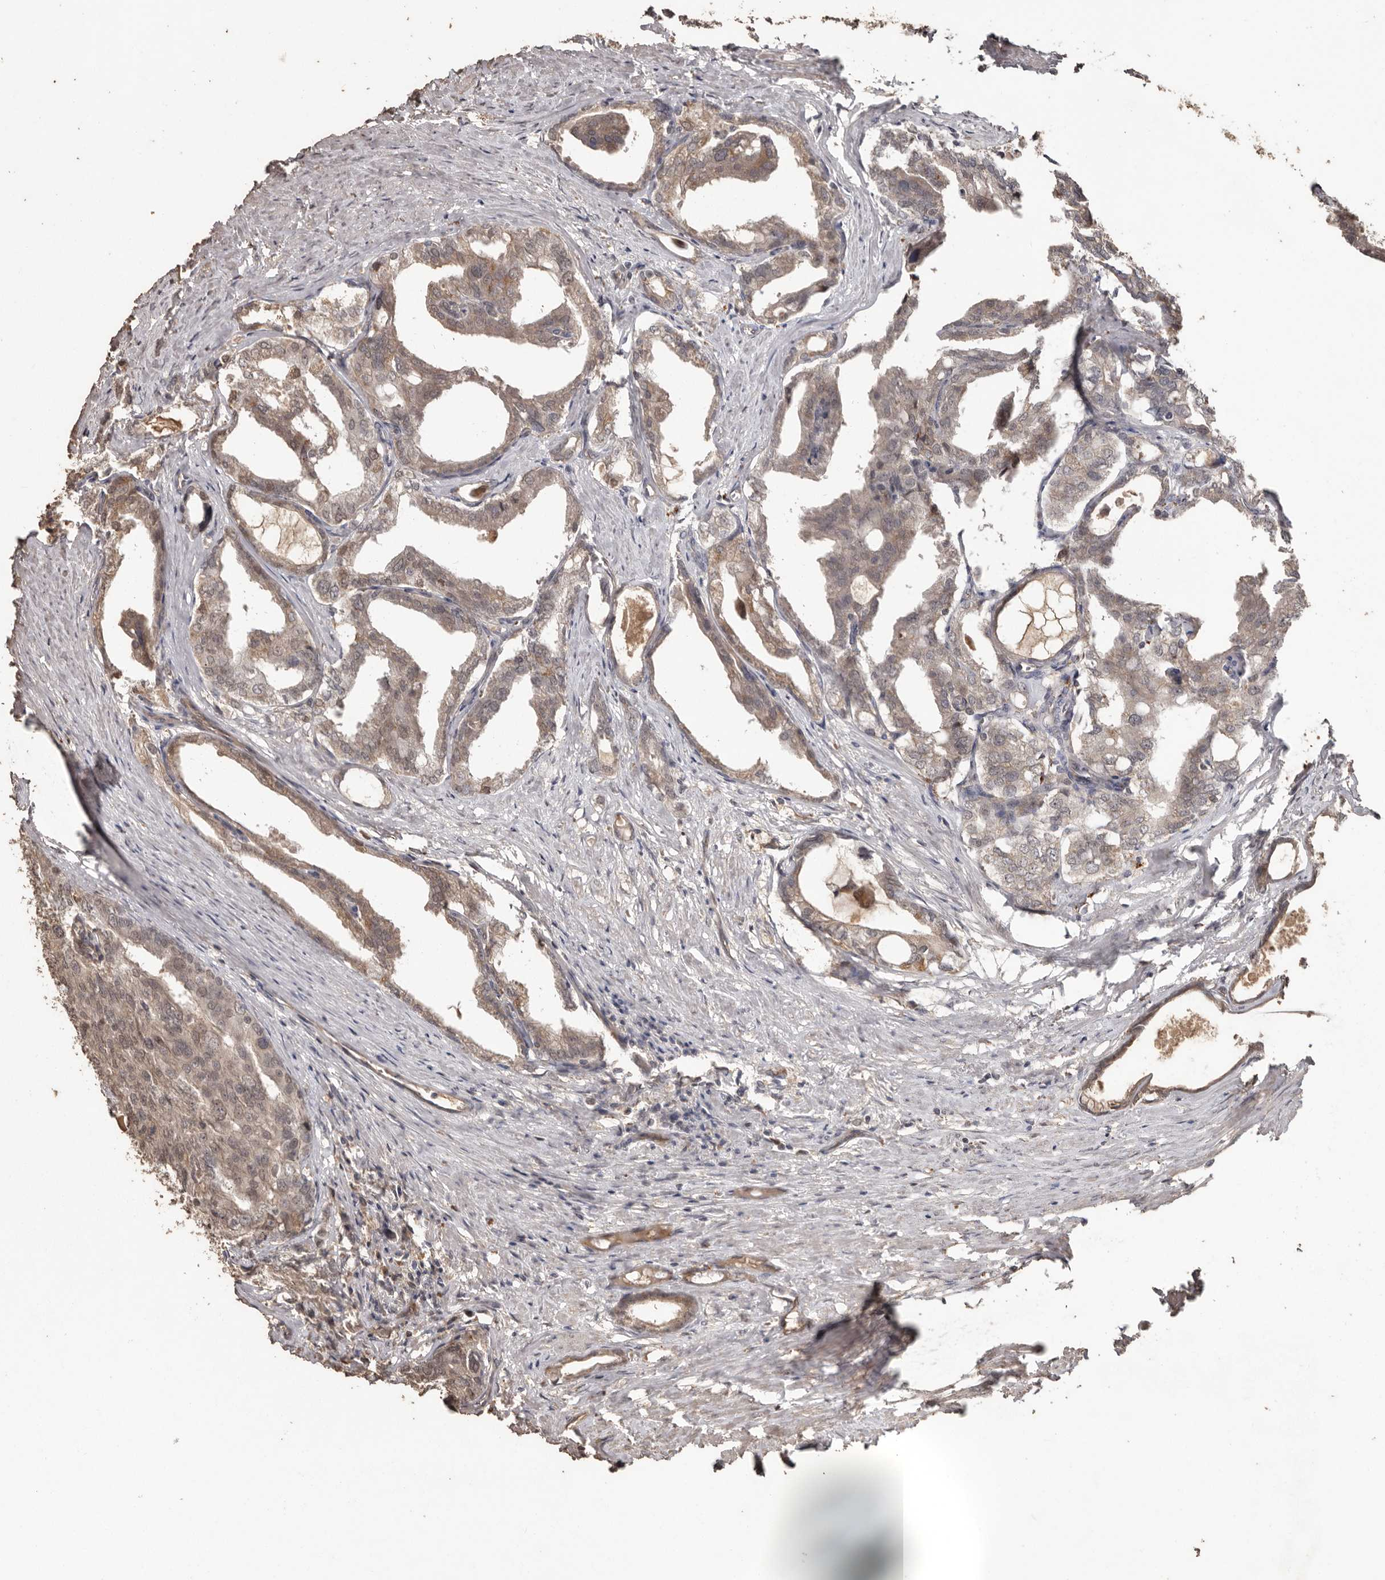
{"staining": {"intensity": "weak", "quantity": "25%-75%", "location": "cytoplasmic/membranous,nuclear"}, "tissue": "prostate cancer", "cell_type": "Tumor cells", "image_type": "cancer", "snomed": [{"axis": "morphology", "description": "Adenocarcinoma, High grade"}, {"axis": "topography", "description": "Prostate"}], "caption": "Prostate cancer tissue reveals weak cytoplasmic/membranous and nuclear staining in approximately 25%-75% of tumor cells, visualized by immunohistochemistry.", "gene": "NUP43", "patient": {"sex": "male", "age": 50}}